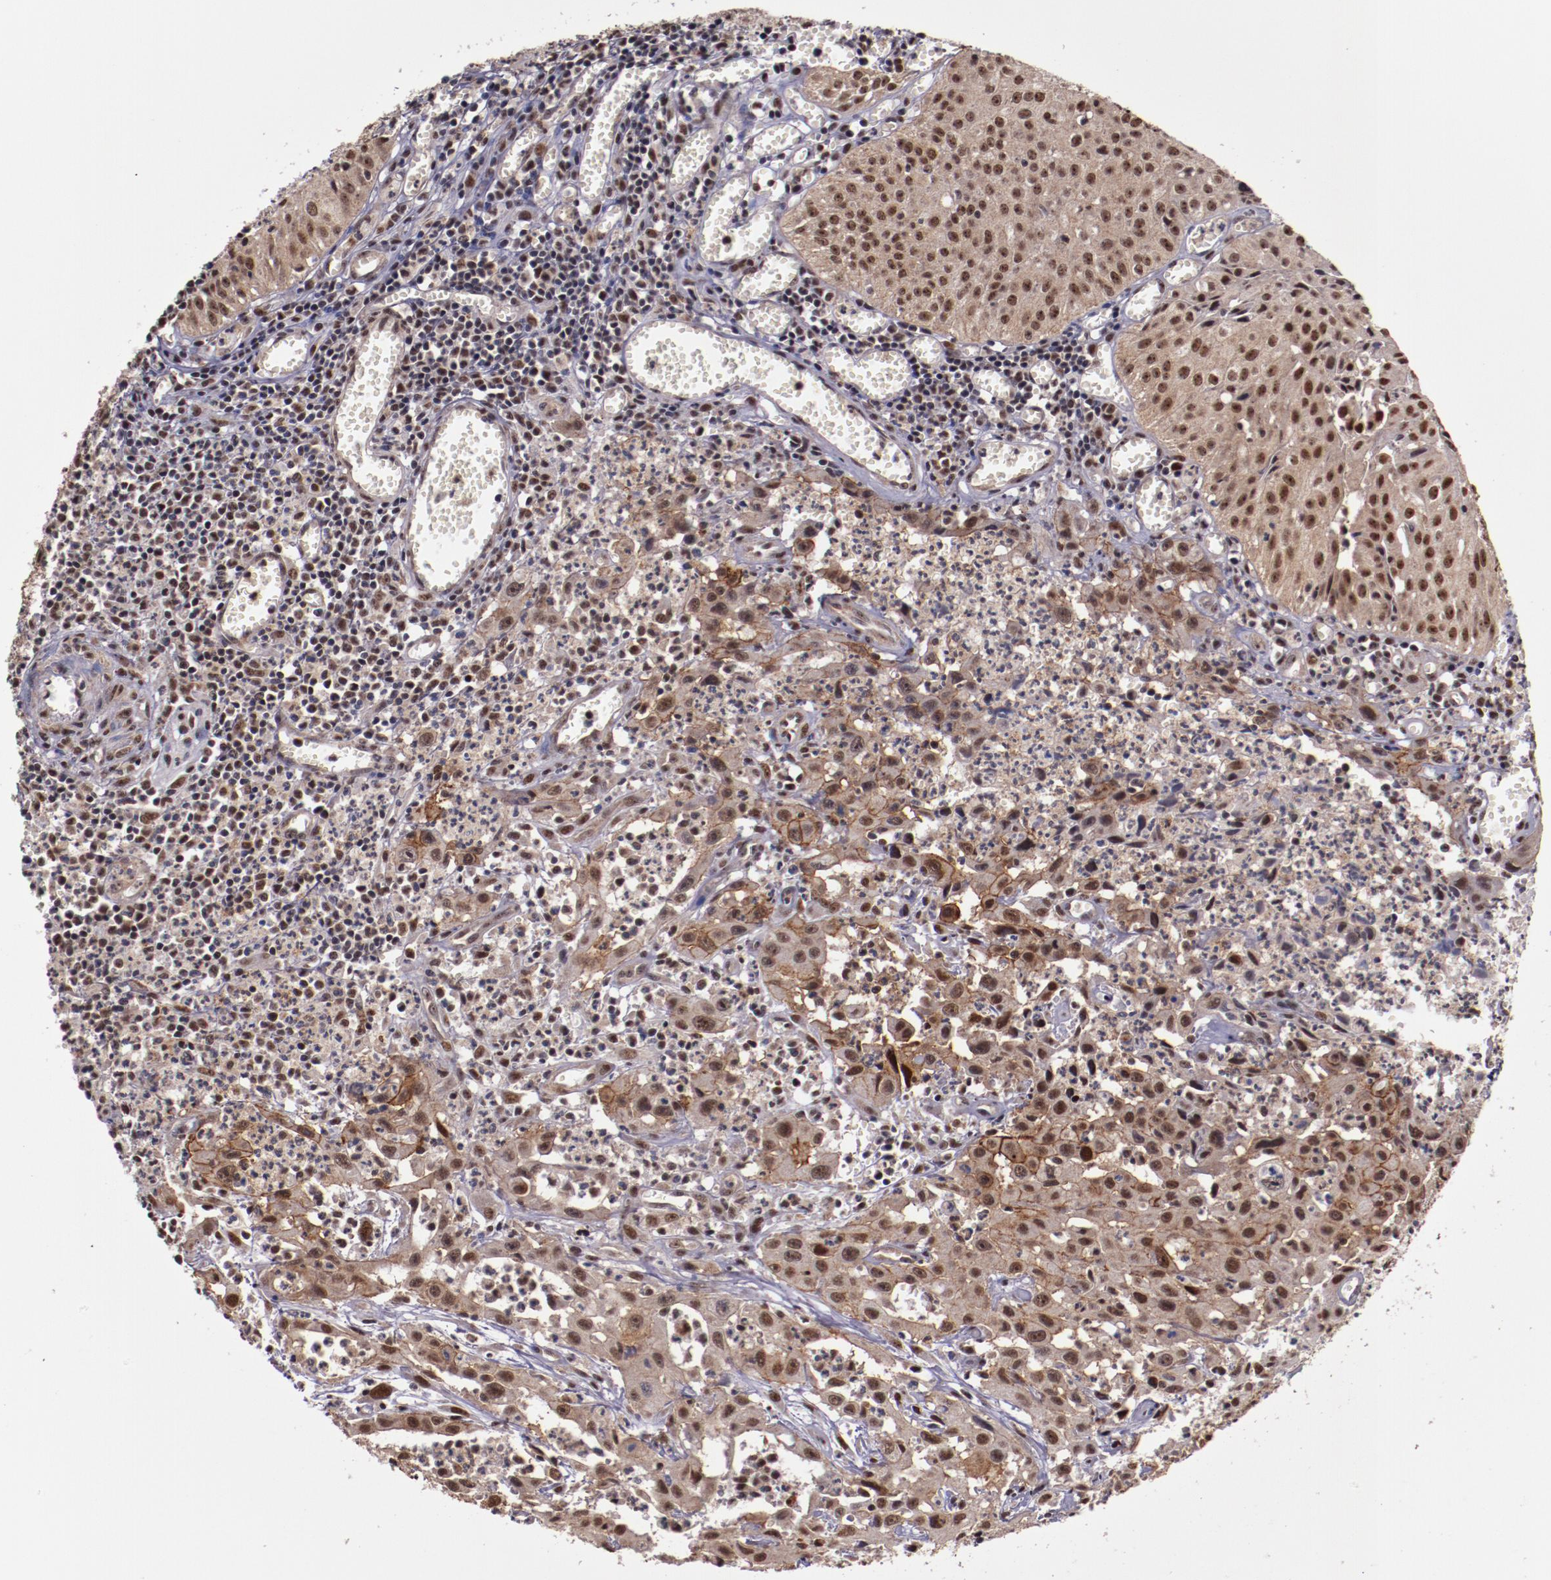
{"staining": {"intensity": "strong", "quantity": ">75%", "location": "cytoplasmic/membranous,nuclear"}, "tissue": "urothelial cancer", "cell_type": "Tumor cells", "image_type": "cancer", "snomed": [{"axis": "morphology", "description": "Urothelial carcinoma, High grade"}, {"axis": "topography", "description": "Urinary bladder"}], "caption": "IHC (DAB (3,3'-diaminobenzidine)) staining of urothelial carcinoma (high-grade) reveals strong cytoplasmic/membranous and nuclear protein expression in about >75% of tumor cells.", "gene": "CECR2", "patient": {"sex": "male", "age": 66}}